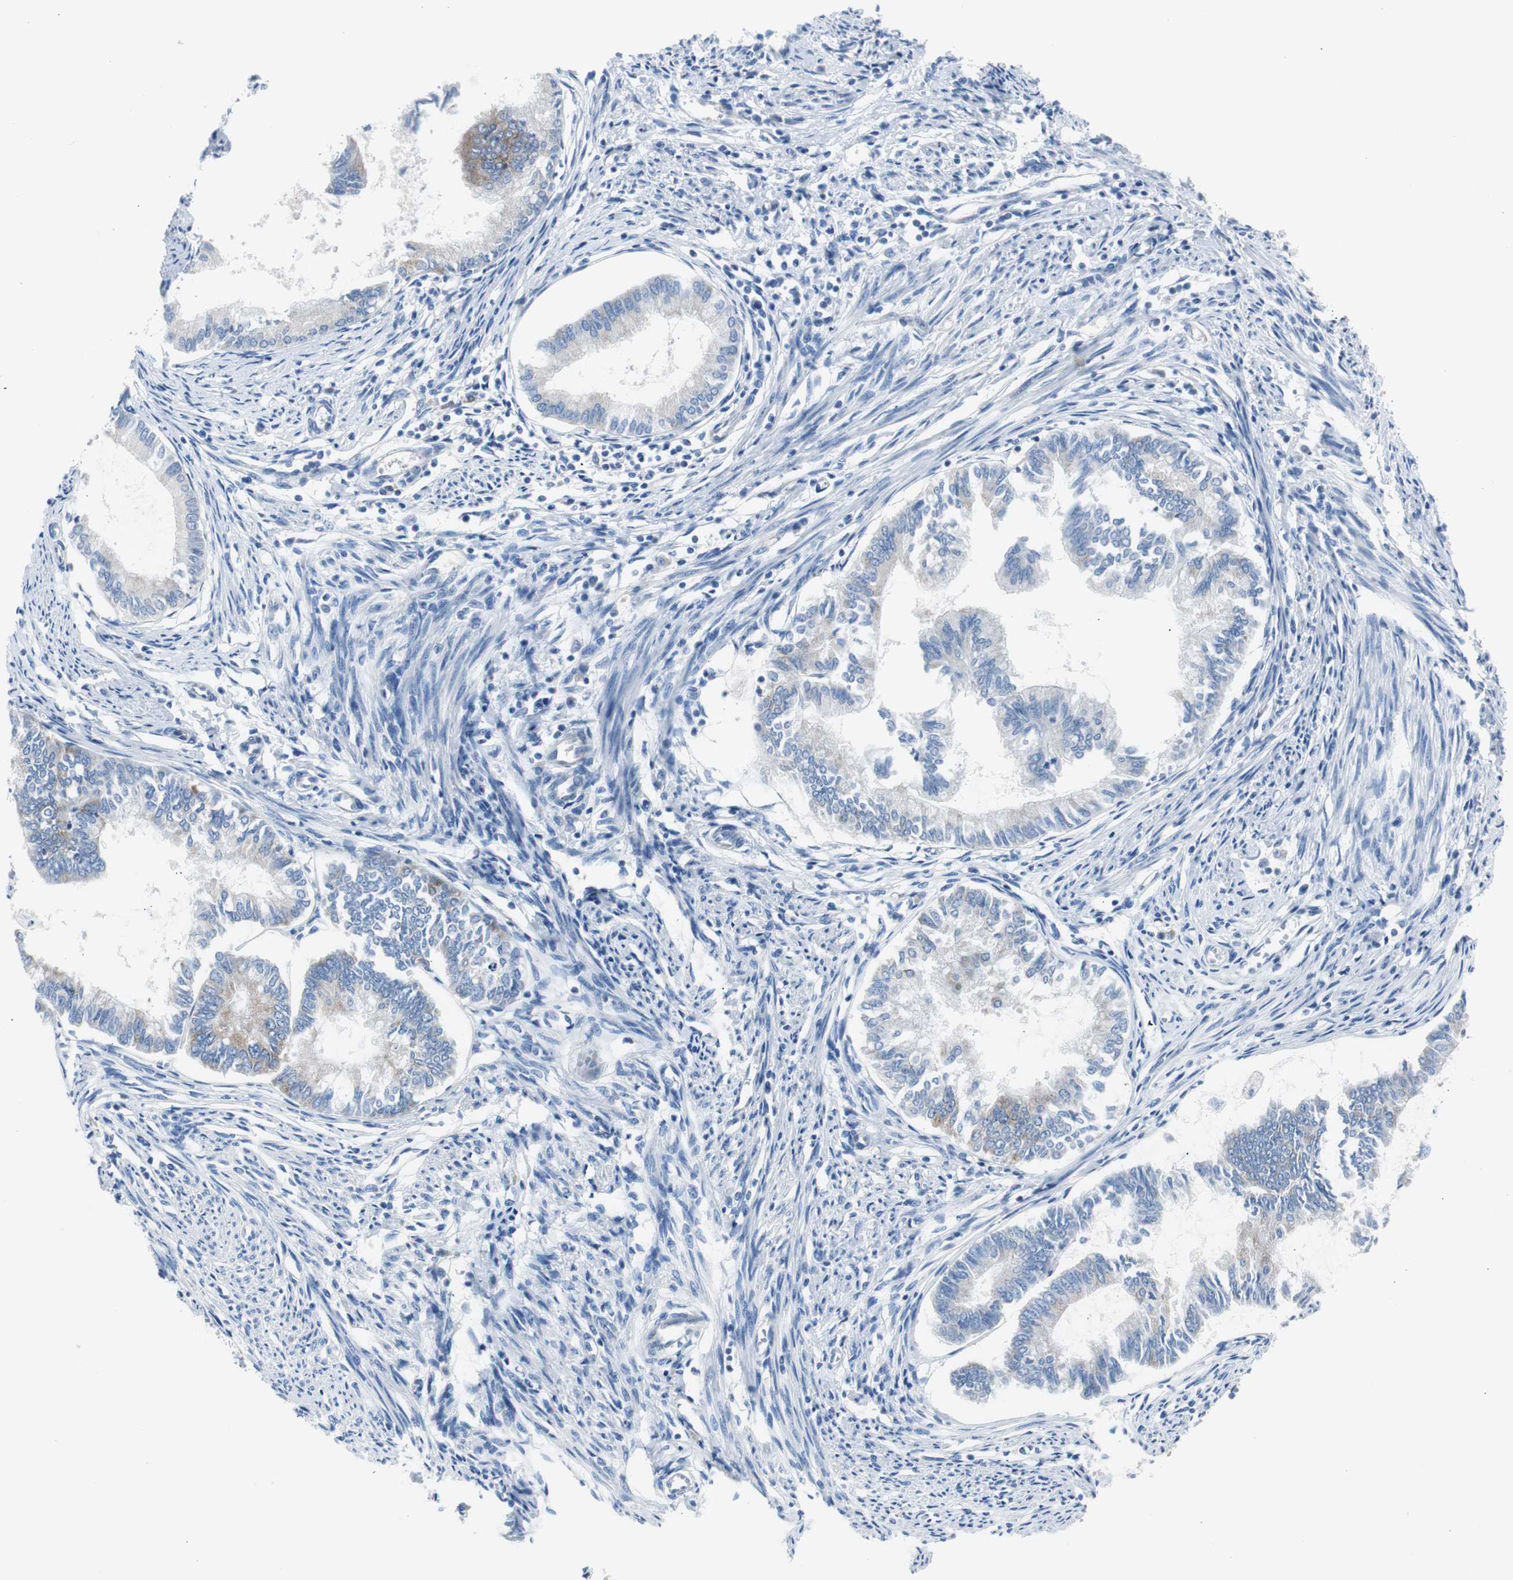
{"staining": {"intensity": "weak", "quantity": "25%-75%", "location": "cytoplasmic/membranous"}, "tissue": "endometrial cancer", "cell_type": "Tumor cells", "image_type": "cancer", "snomed": [{"axis": "morphology", "description": "Adenocarcinoma, NOS"}, {"axis": "topography", "description": "Endometrium"}], "caption": "This is an image of IHC staining of endometrial cancer, which shows weak staining in the cytoplasmic/membranous of tumor cells.", "gene": "RPS12", "patient": {"sex": "female", "age": 86}}